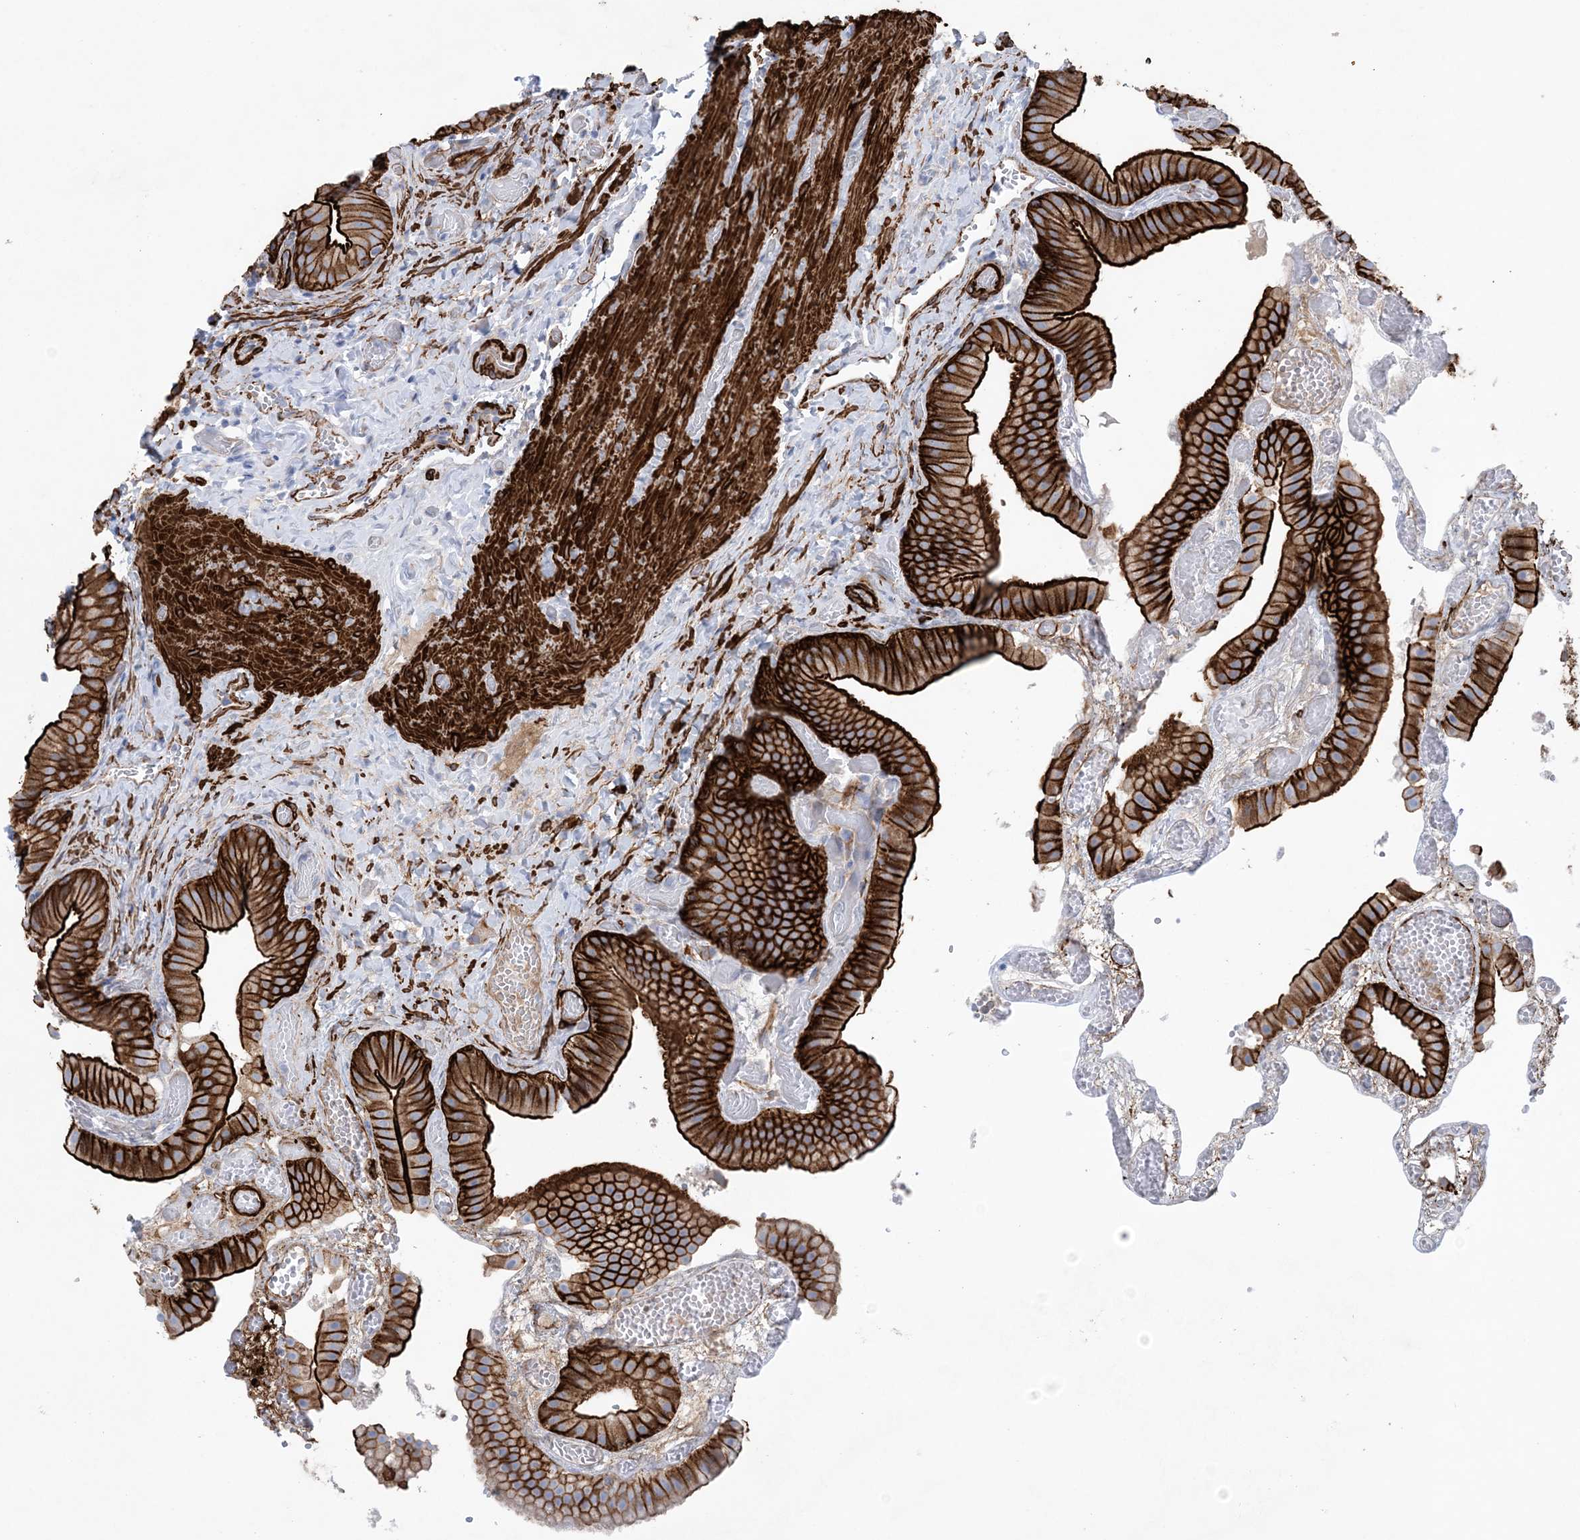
{"staining": {"intensity": "strong", "quantity": ">75%", "location": "cytoplasmic/membranous"}, "tissue": "gallbladder", "cell_type": "Glandular cells", "image_type": "normal", "snomed": [{"axis": "morphology", "description": "Normal tissue, NOS"}, {"axis": "topography", "description": "Gallbladder"}], "caption": "Immunohistochemistry (IHC) photomicrograph of benign gallbladder stained for a protein (brown), which displays high levels of strong cytoplasmic/membranous staining in about >75% of glandular cells.", "gene": "SHANK1", "patient": {"sex": "female", "age": 64}}